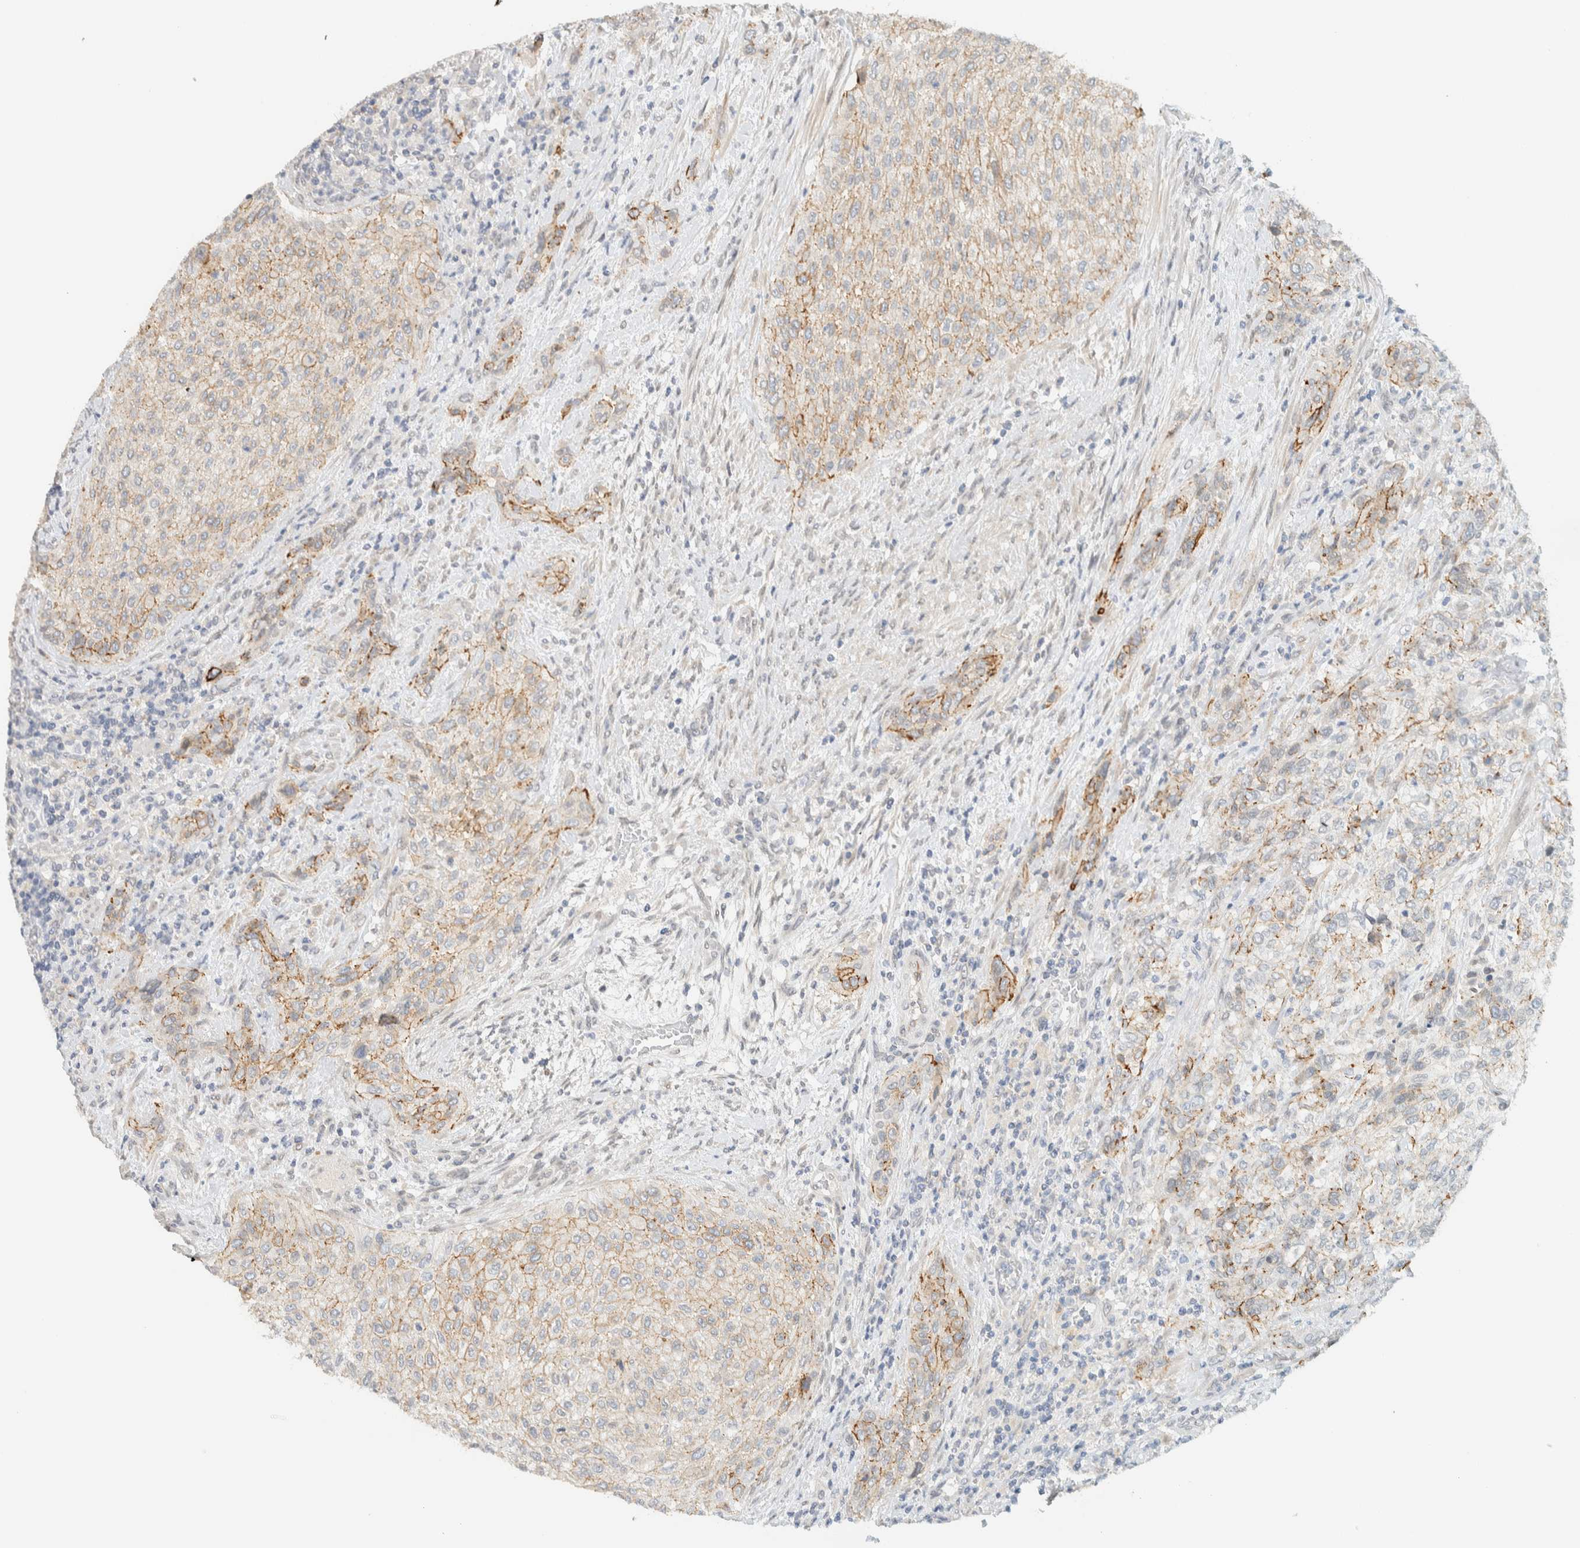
{"staining": {"intensity": "weak", "quantity": "25%-75%", "location": "cytoplasmic/membranous"}, "tissue": "urothelial cancer", "cell_type": "Tumor cells", "image_type": "cancer", "snomed": [{"axis": "morphology", "description": "Urothelial carcinoma, Low grade"}, {"axis": "morphology", "description": "Urothelial carcinoma, High grade"}, {"axis": "topography", "description": "Urinary bladder"}], "caption": "DAB immunohistochemical staining of urothelial cancer exhibits weak cytoplasmic/membranous protein positivity in approximately 25%-75% of tumor cells.", "gene": "C1QTNF12", "patient": {"sex": "male", "age": 35}}